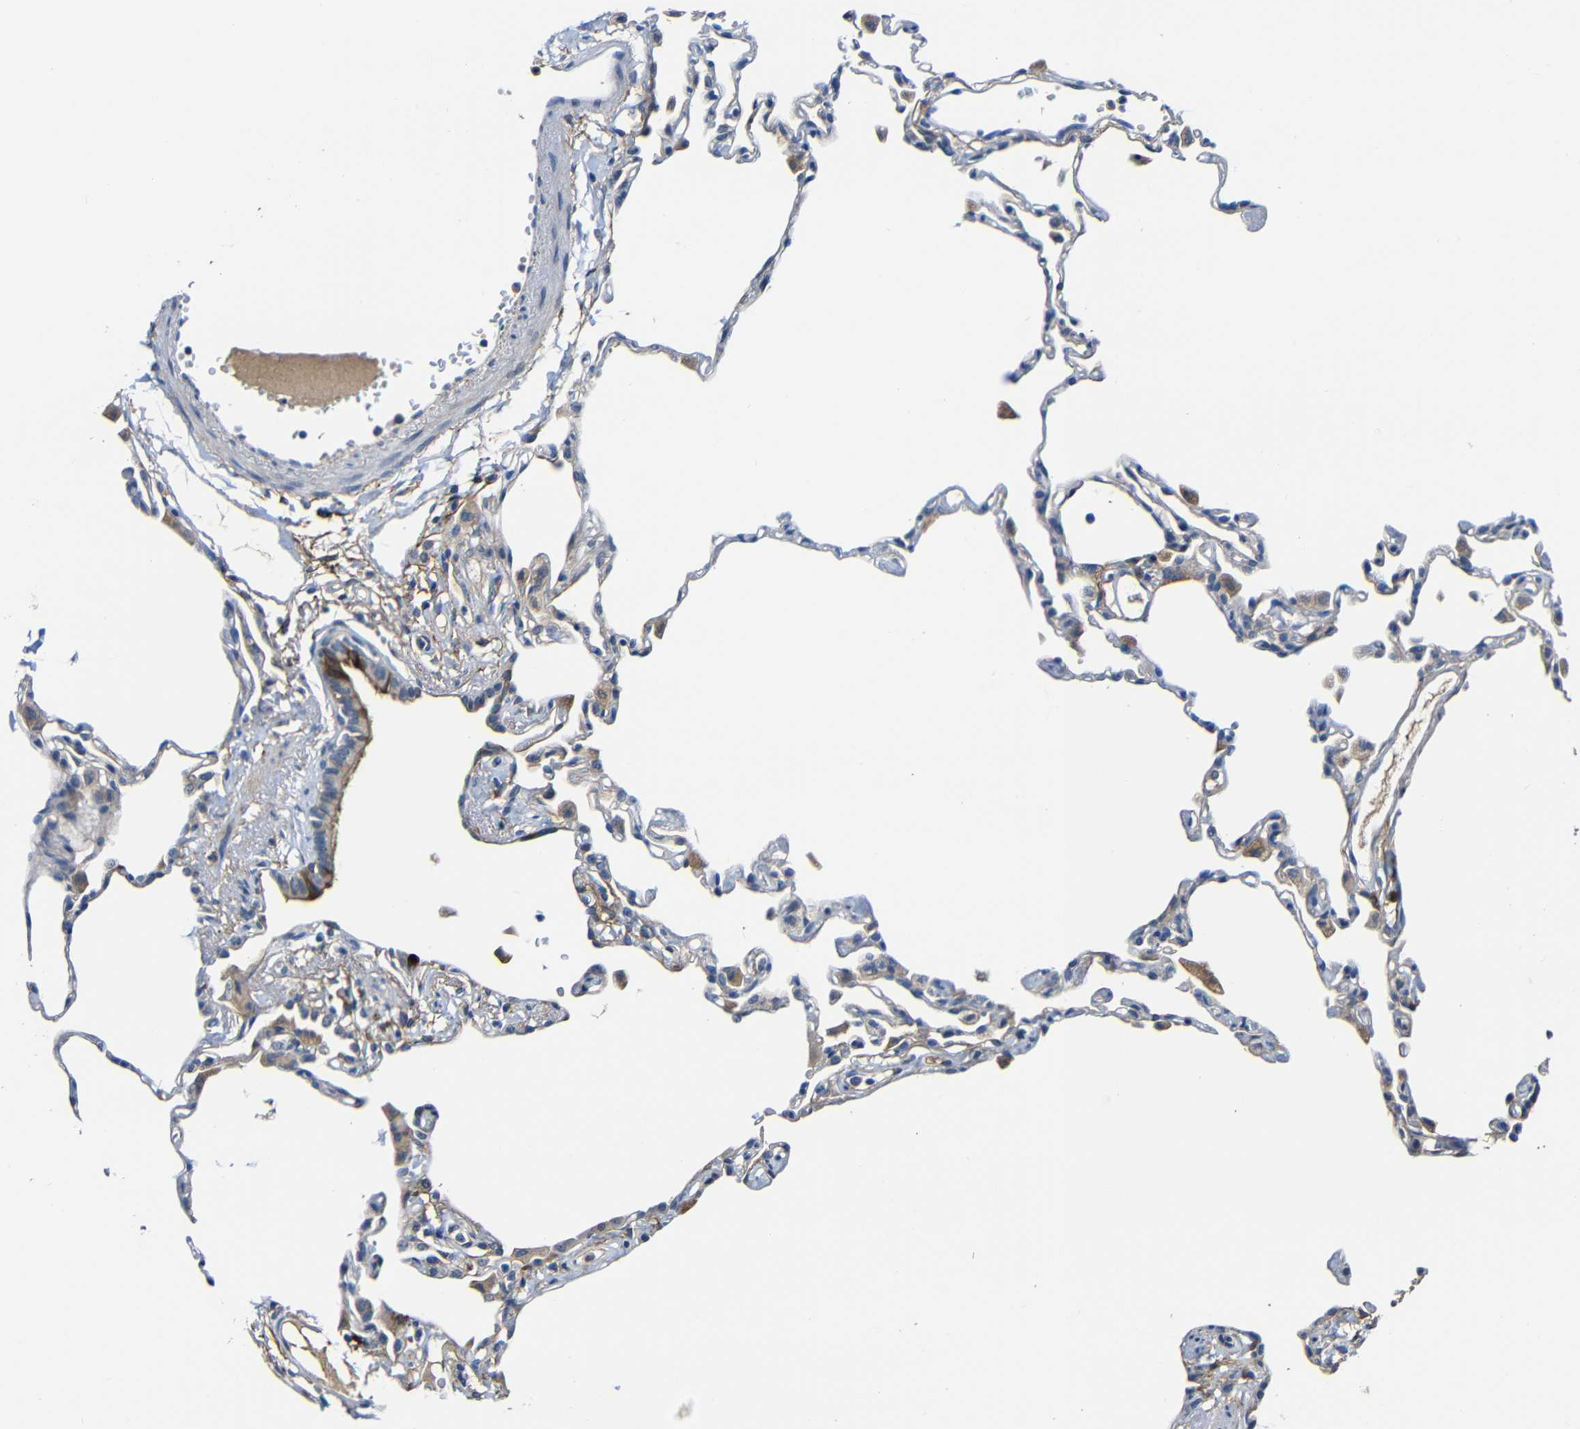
{"staining": {"intensity": "negative", "quantity": "none", "location": "none"}, "tissue": "lung", "cell_type": "Alveolar cells", "image_type": "normal", "snomed": [{"axis": "morphology", "description": "Normal tissue, NOS"}, {"axis": "topography", "description": "Lung"}], "caption": "Benign lung was stained to show a protein in brown. There is no significant expression in alveolar cells. (DAB immunohistochemistry (IHC), high magnification).", "gene": "DCLK1", "patient": {"sex": "female", "age": 49}}